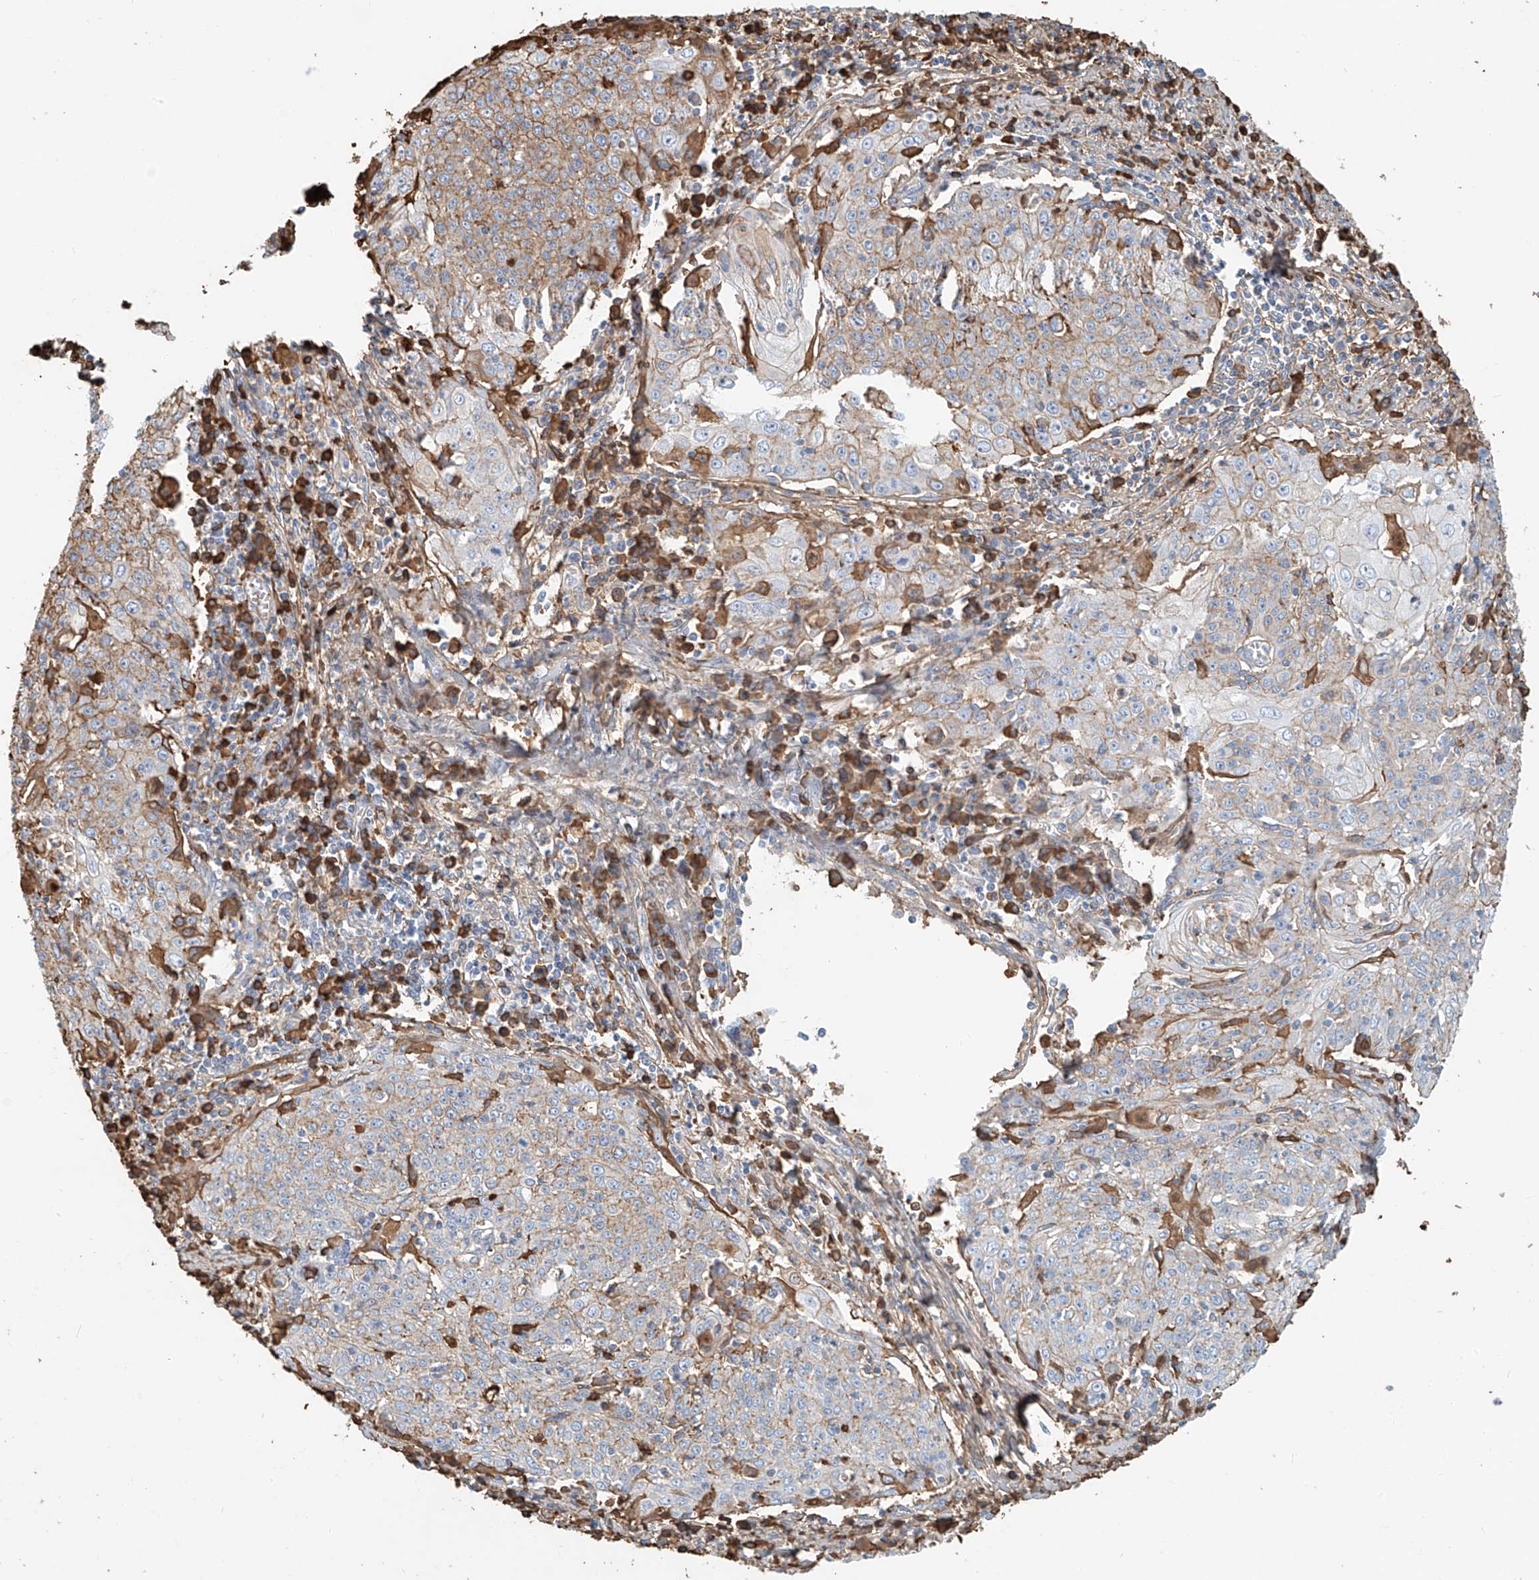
{"staining": {"intensity": "moderate", "quantity": "<25%", "location": "cytoplasmic/membranous"}, "tissue": "cervical cancer", "cell_type": "Tumor cells", "image_type": "cancer", "snomed": [{"axis": "morphology", "description": "Squamous cell carcinoma, NOS"}, {"axis": "topography", "description": "Cervix"}], "caption": "Immunohistochemistry image of neoplastic tissue: human squamous cell carcinoma (cervical) stained using immunohistochemistry (IHC) demonstrates low levels of moderate protein expression localized specifically in the cytoplasmic/membranous of tumor cells, appearing as a cytoplasmic/membranous brown color.", "gene": "ZFP30", "patient": {"sex": "female", "age": 48}}